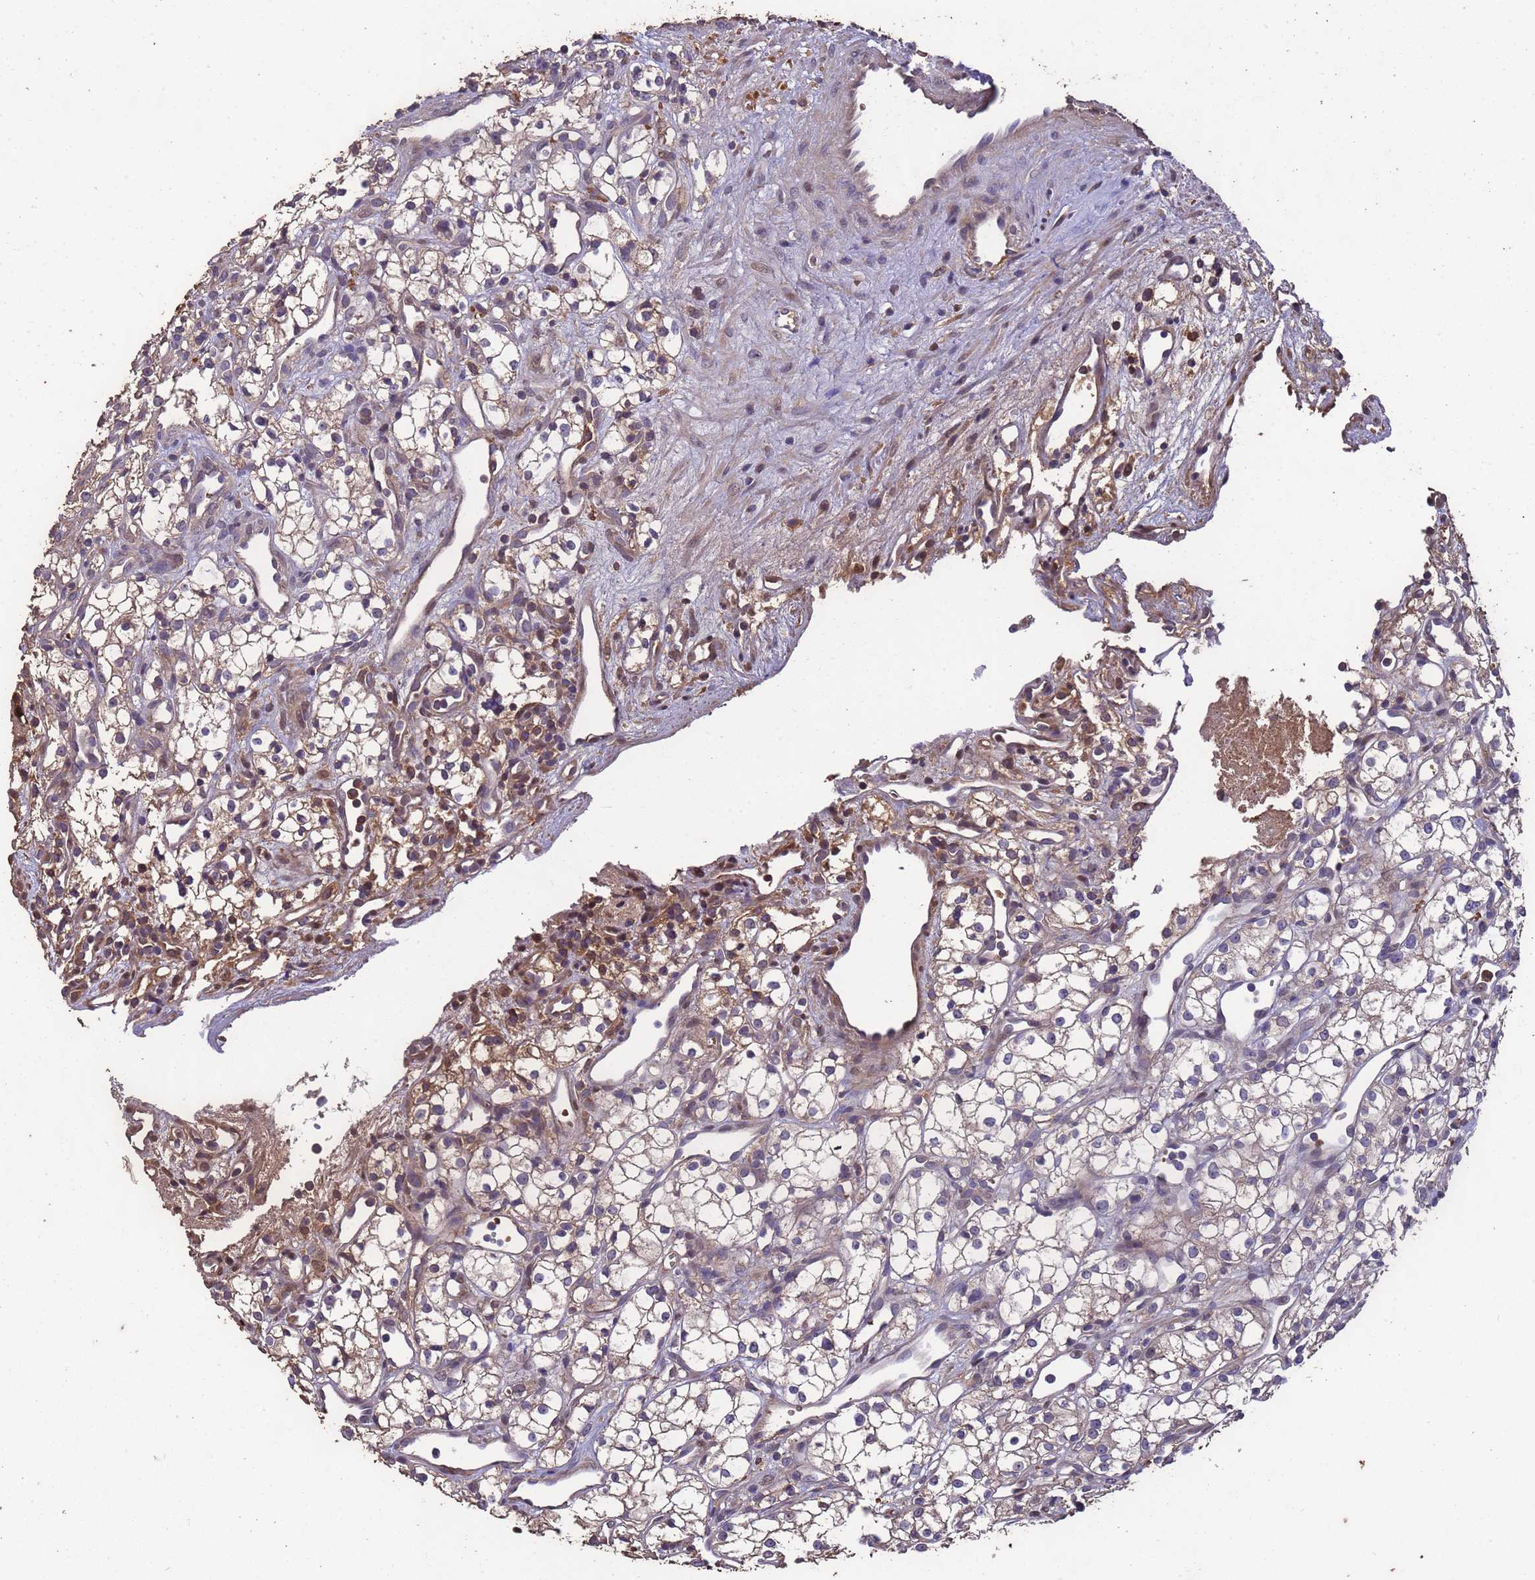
{"staining": {"intensity": "moderate", "quantity": "<25%", "location": "cytoplasmic/membranous"}, "tissue": "renal cancer", "cell_type": "Tumor cells", "image_type": "cancer", "snomed": [{"axis": "morphology", "description": "Adenocarcinoma, NOS"}, {"axis": "topography", "description": "Kidney"}], "caption": "The photomicrograph reveals a brown stain indicating the presence of a protein in the cytoplasmic/membranous of tumor cells in adenocarcinoma (renal). The protein is shown in brown color, while the nuclei are stained blue.", "gene": "CCDC184", "patient": {"sex": "male", "age": 59}}